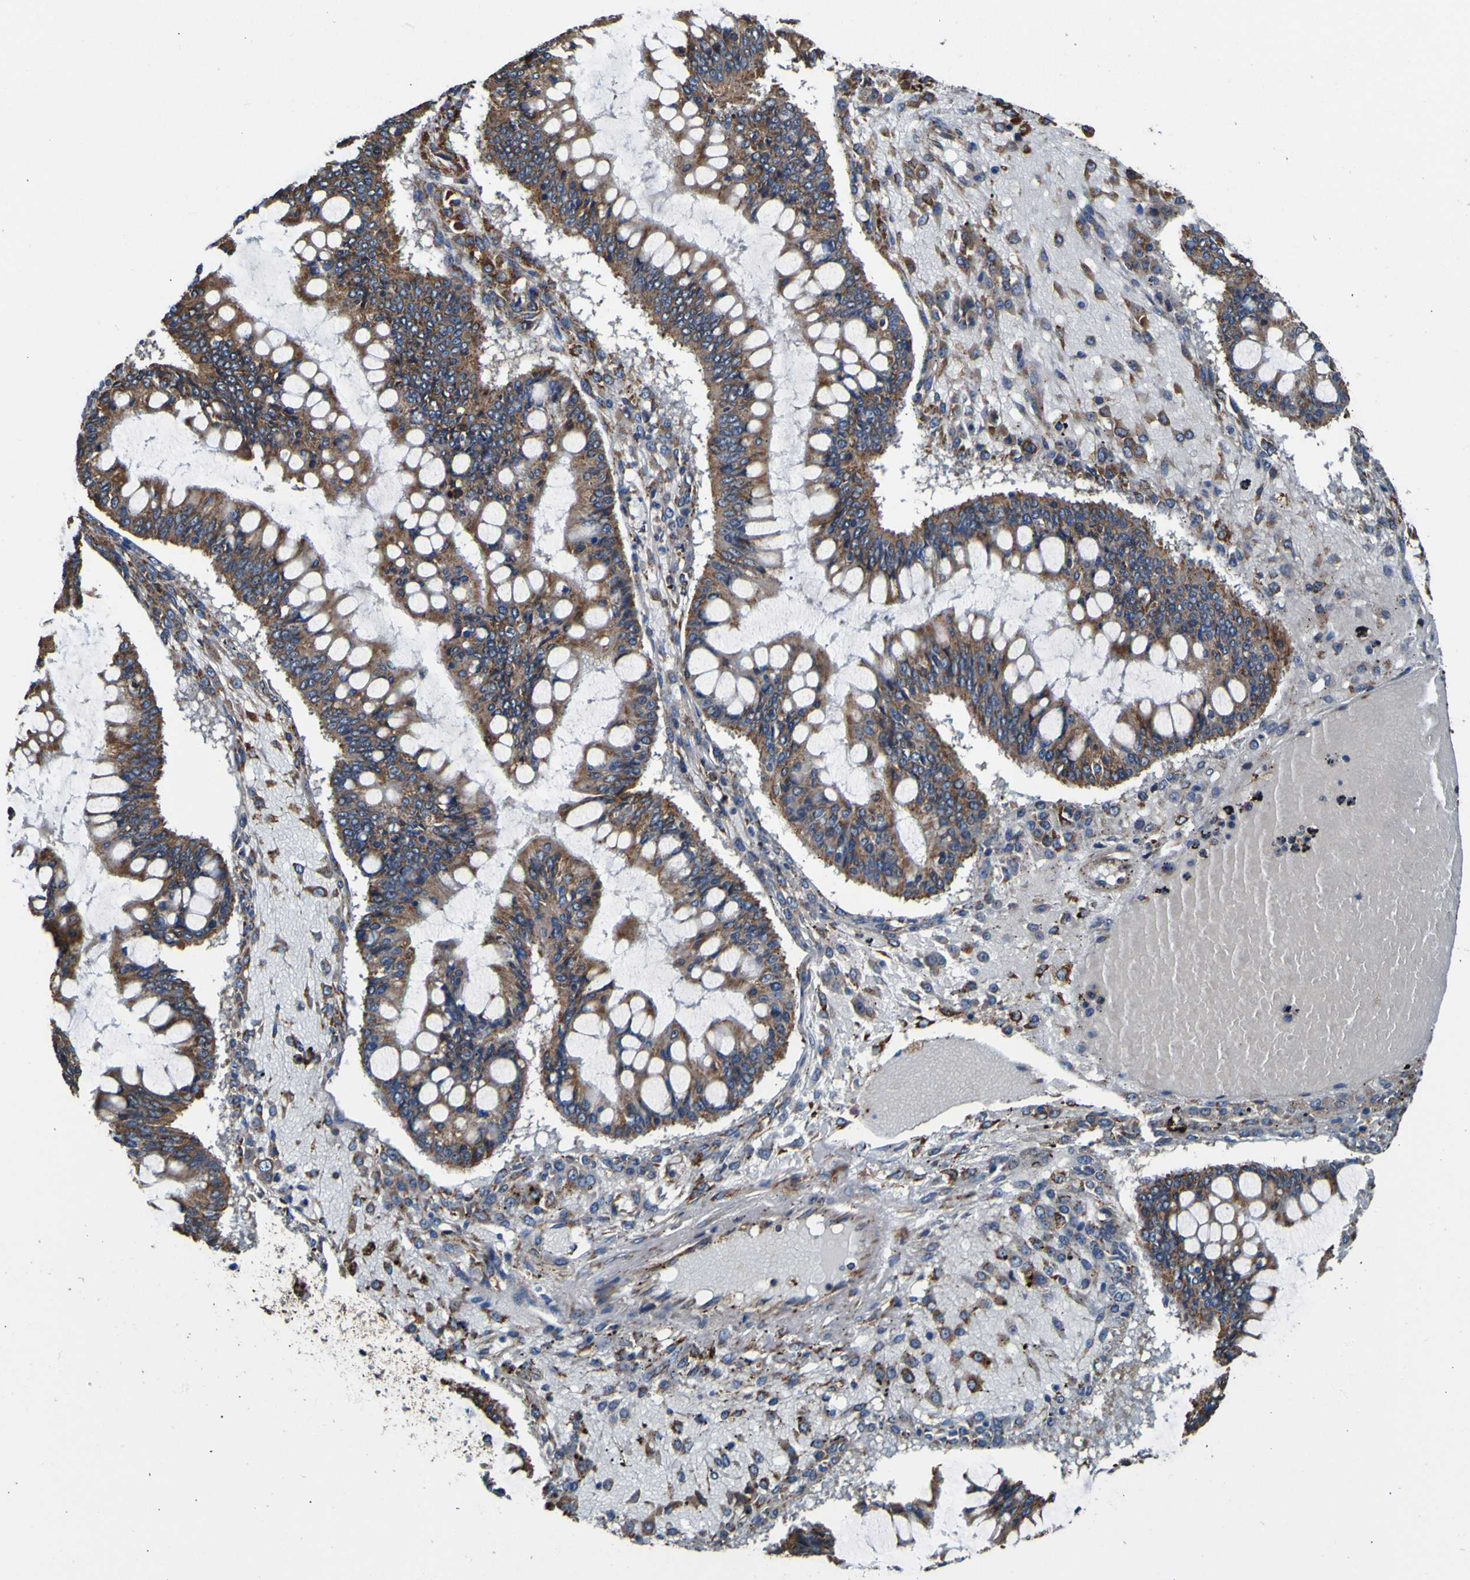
{"staining": {"intensity": "moderate", "quantity": ">75%", "location": "cytoplasmic/membranous"}, "tissue": "ovarian cancer", "cell_type": "Tumor cells", "image_type": "cancer", "snomed": [{"axis": "morphology", "description": "Cystadenocarcinoma, mucinous, NOS"}, {"axis": "topography", "description": "Ovary"}], "caption": "Ovarian mucinous cystadenocarcinoma stained with DAB (3,3'-diaminobenzidine) immunohistochemistry demonstrates medium levels of moderate cytoplasmic/membranous staining in approximately >75% of tumor cells. The staining was performed using DAB to visualize the protein expression in brown, while the nuclei were stained in blue with hematoxylin (Magnification: 20x).", "gene": "INPP5A", "patient": {"sex": "female", "age": 73}}